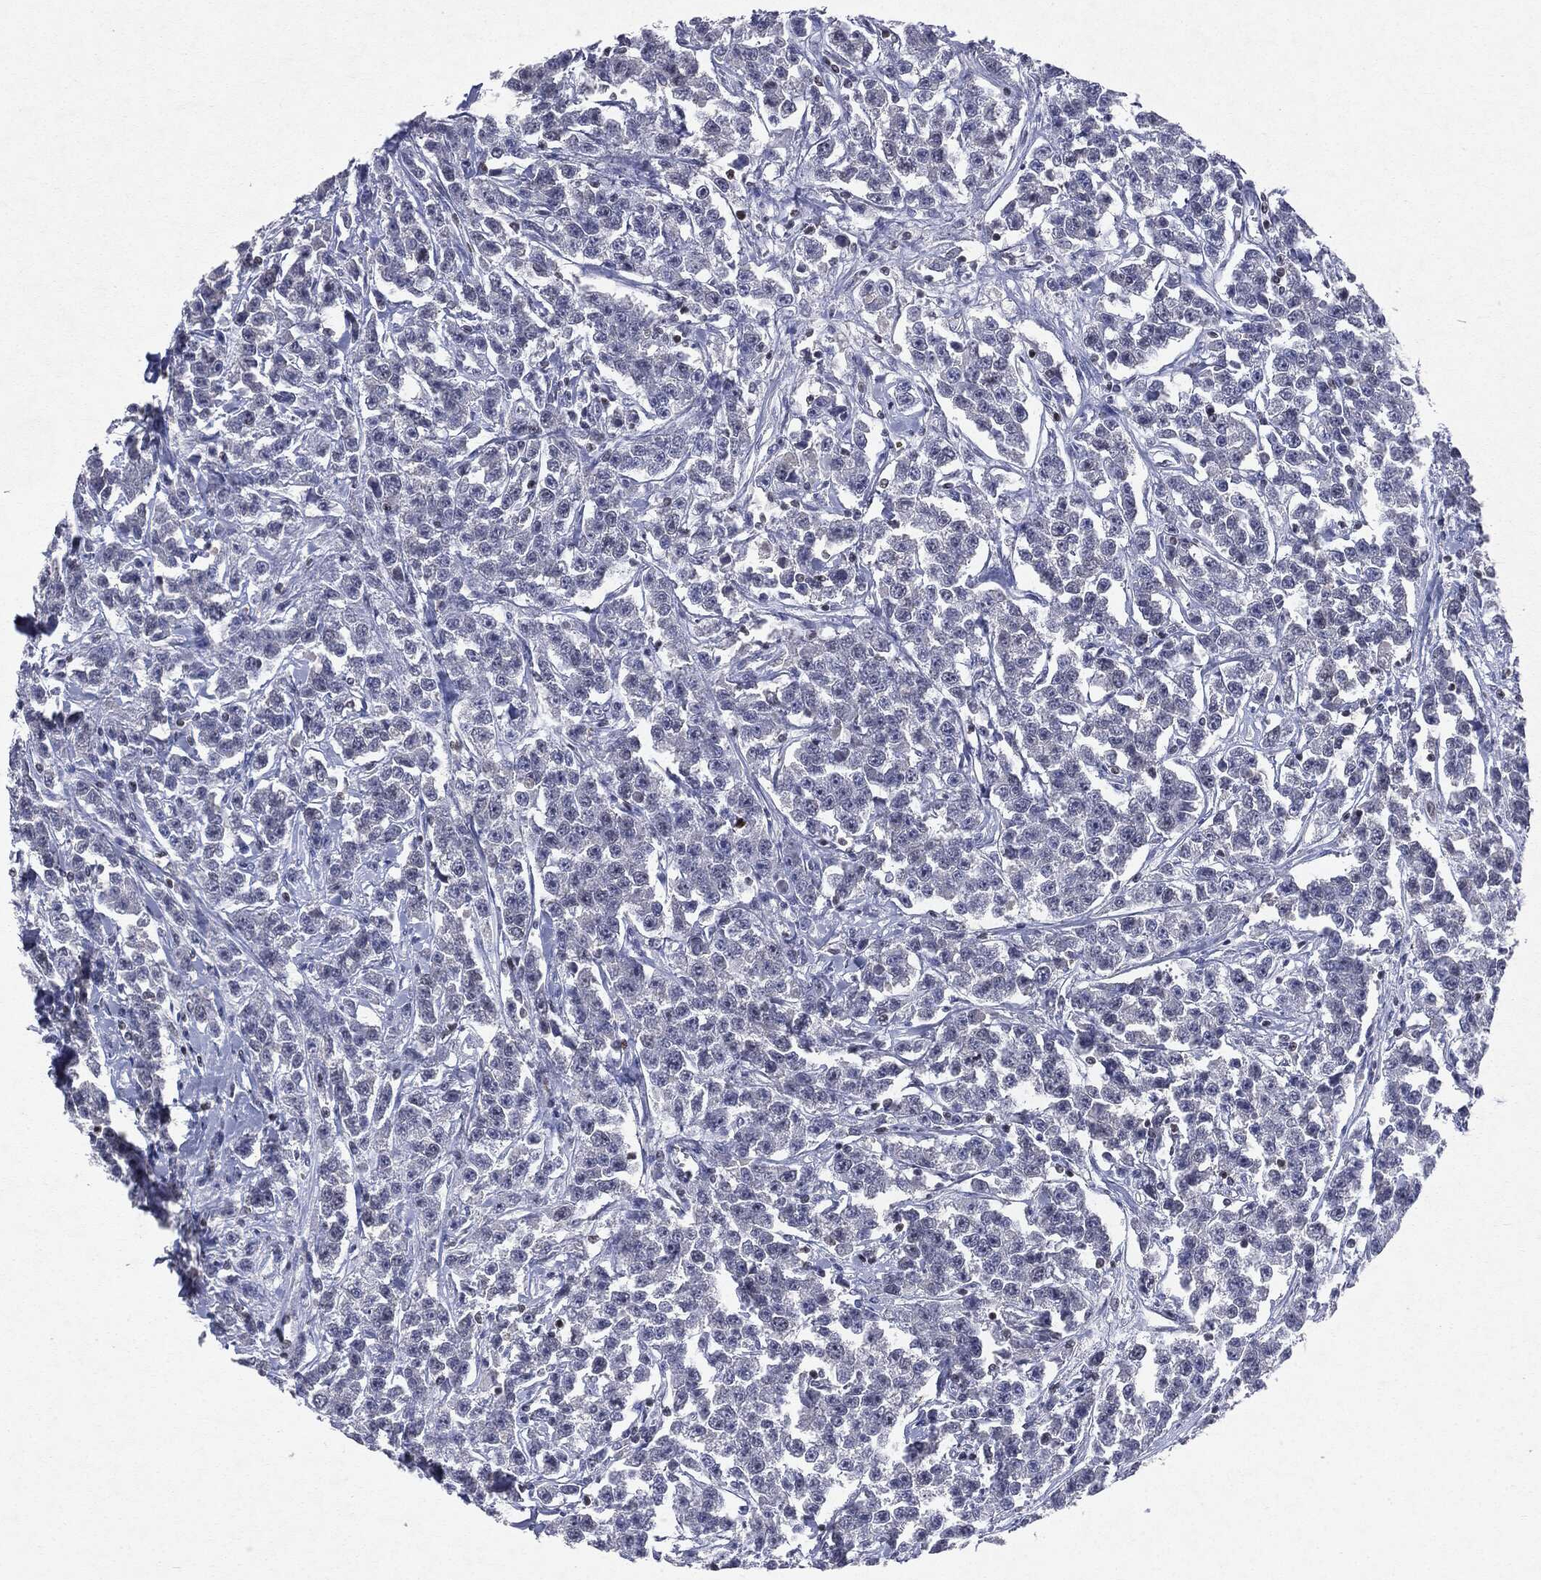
{"staining": {"intensity": "negative", "quantity": "none", "location": "none"}, "tissue": "testis cancer", "cell_type": "Tumor cells", "image_type": "cancer", "snomed": [{"axis": "morphology", "description": "Seminoma, NOS"}, {"axis": "topography", "description": "Testis"}], "caption": "Photomicrograph shows no protein staining in tumor cells of testis cancer (seminoma) tissue.", "gene": "KIF2C", "patient": {"sex": "male", "age": 59}}